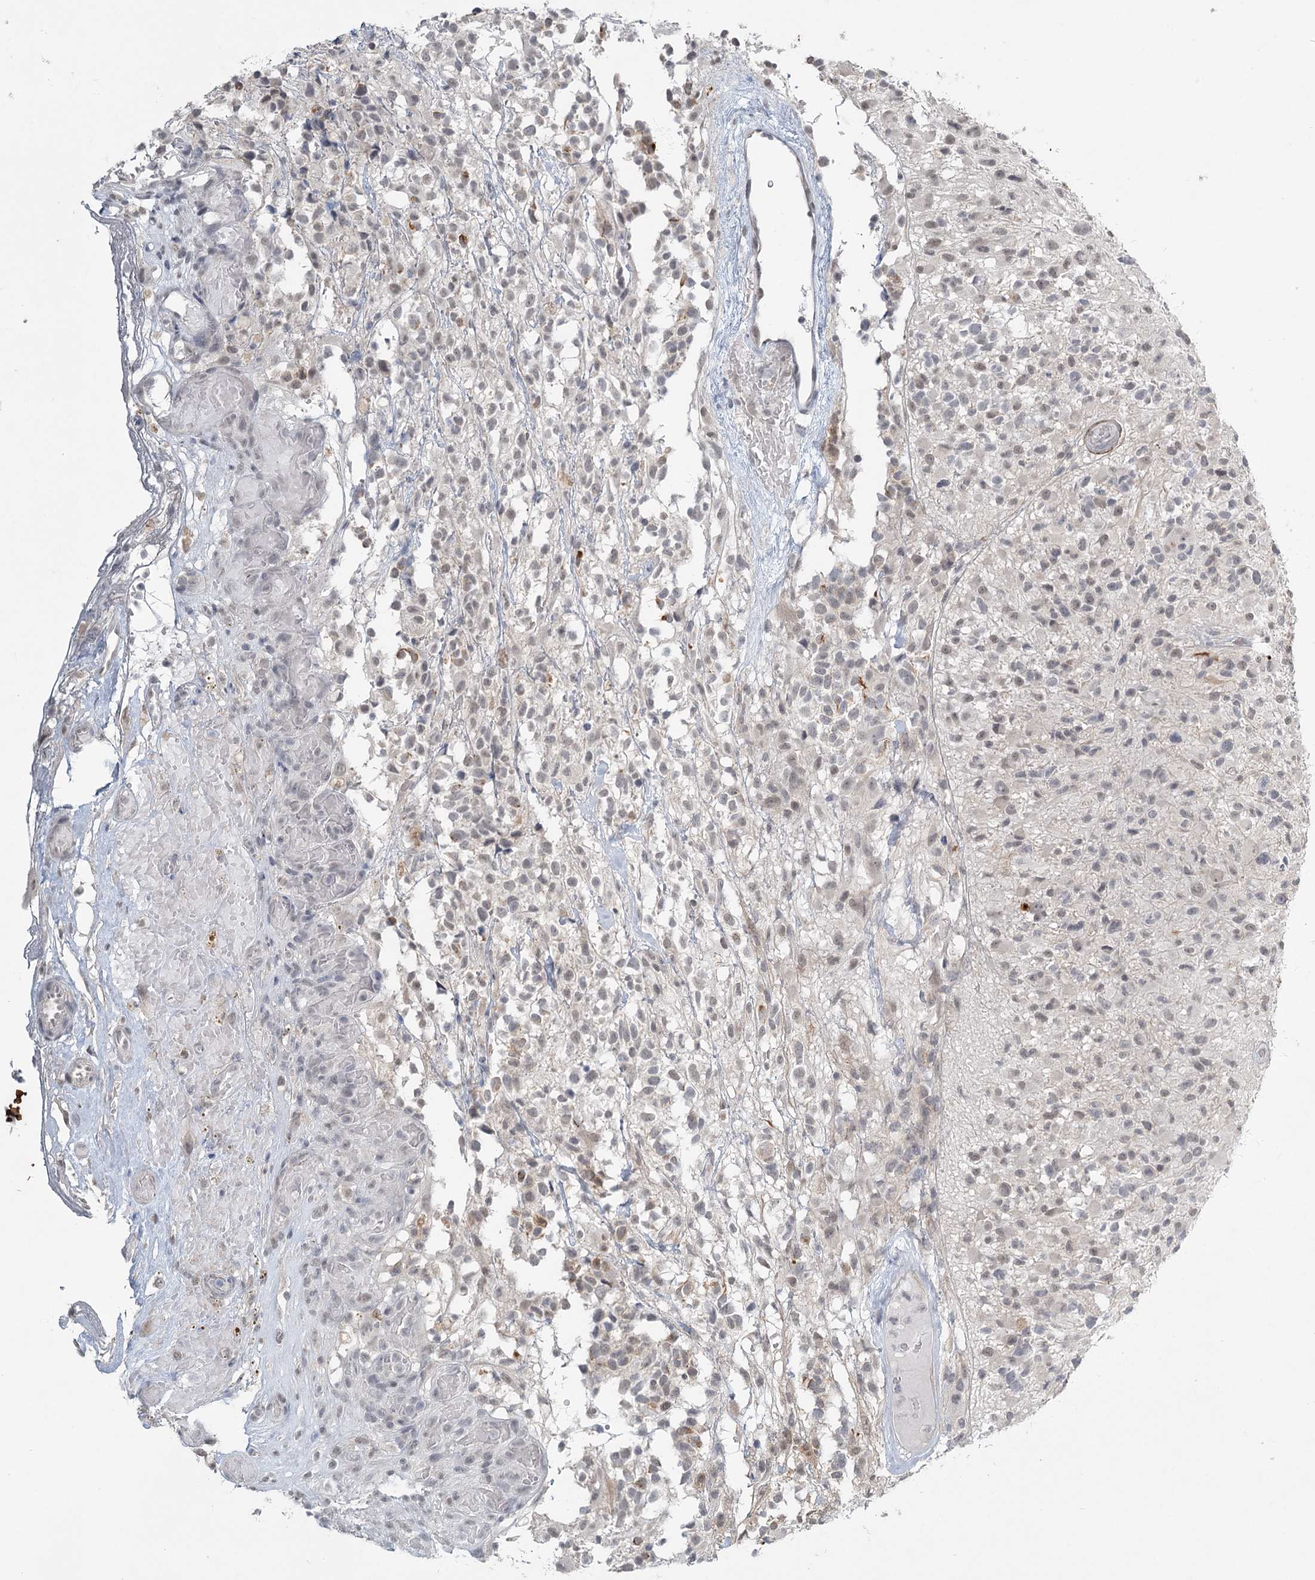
{"staining": {"intensity": "negative", "quantity": "none", "location": "none"}, "tissue": "glioma", "cell_type": "Tumor cells", "image_type": "cancer", "snomed": [{"axis": "morphology", "description": "Glioma, malignant, High grade"}, {"axis": "morphology", "description": "Glioblastoma, NOS"}, {"axis": "topography", "description": "Brain"}], "caption": "This is an immunohistochemistry histopathology image of glioma. There is no expression in tumor cells.", "gene": "TMEM70", "patient": {"sex": "male", "age": 60}}